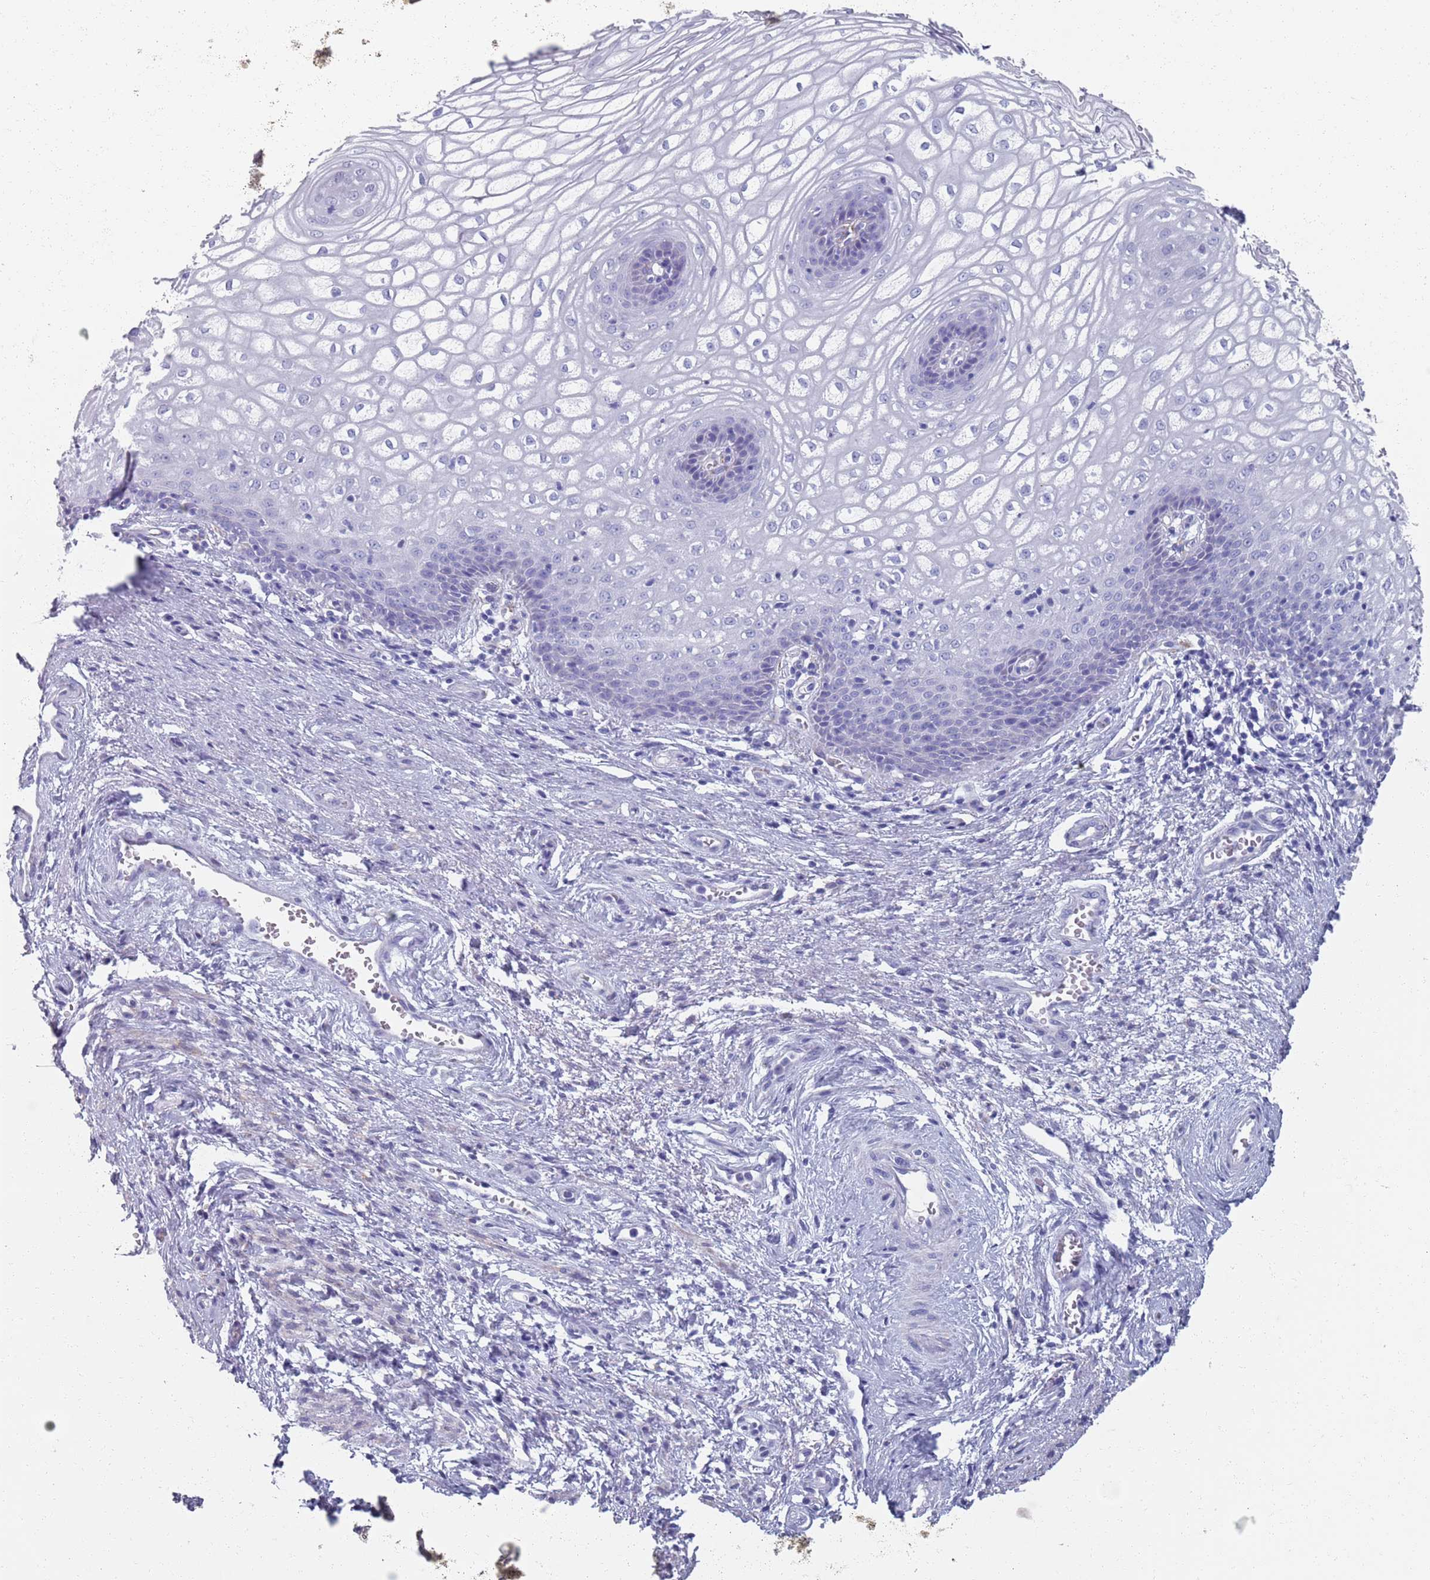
{"staining": {"intensity": "negative", "quantity": "none", "location": "none"}, "tissue": "vagina", "cell_type": "Squamous epithelial cells", "image_type": "normal", "snomed": [{"axis": "morphology", "description": "Normal tissue, NOS"}, {"axis": "topography", "description": "Vagina"}], "caption": "Immunohistochemistry of benign vagina displays no expression in squamous epithelial cells.", "gene": "PLOD1", "patient": {"sex": "female", "age": 34}}